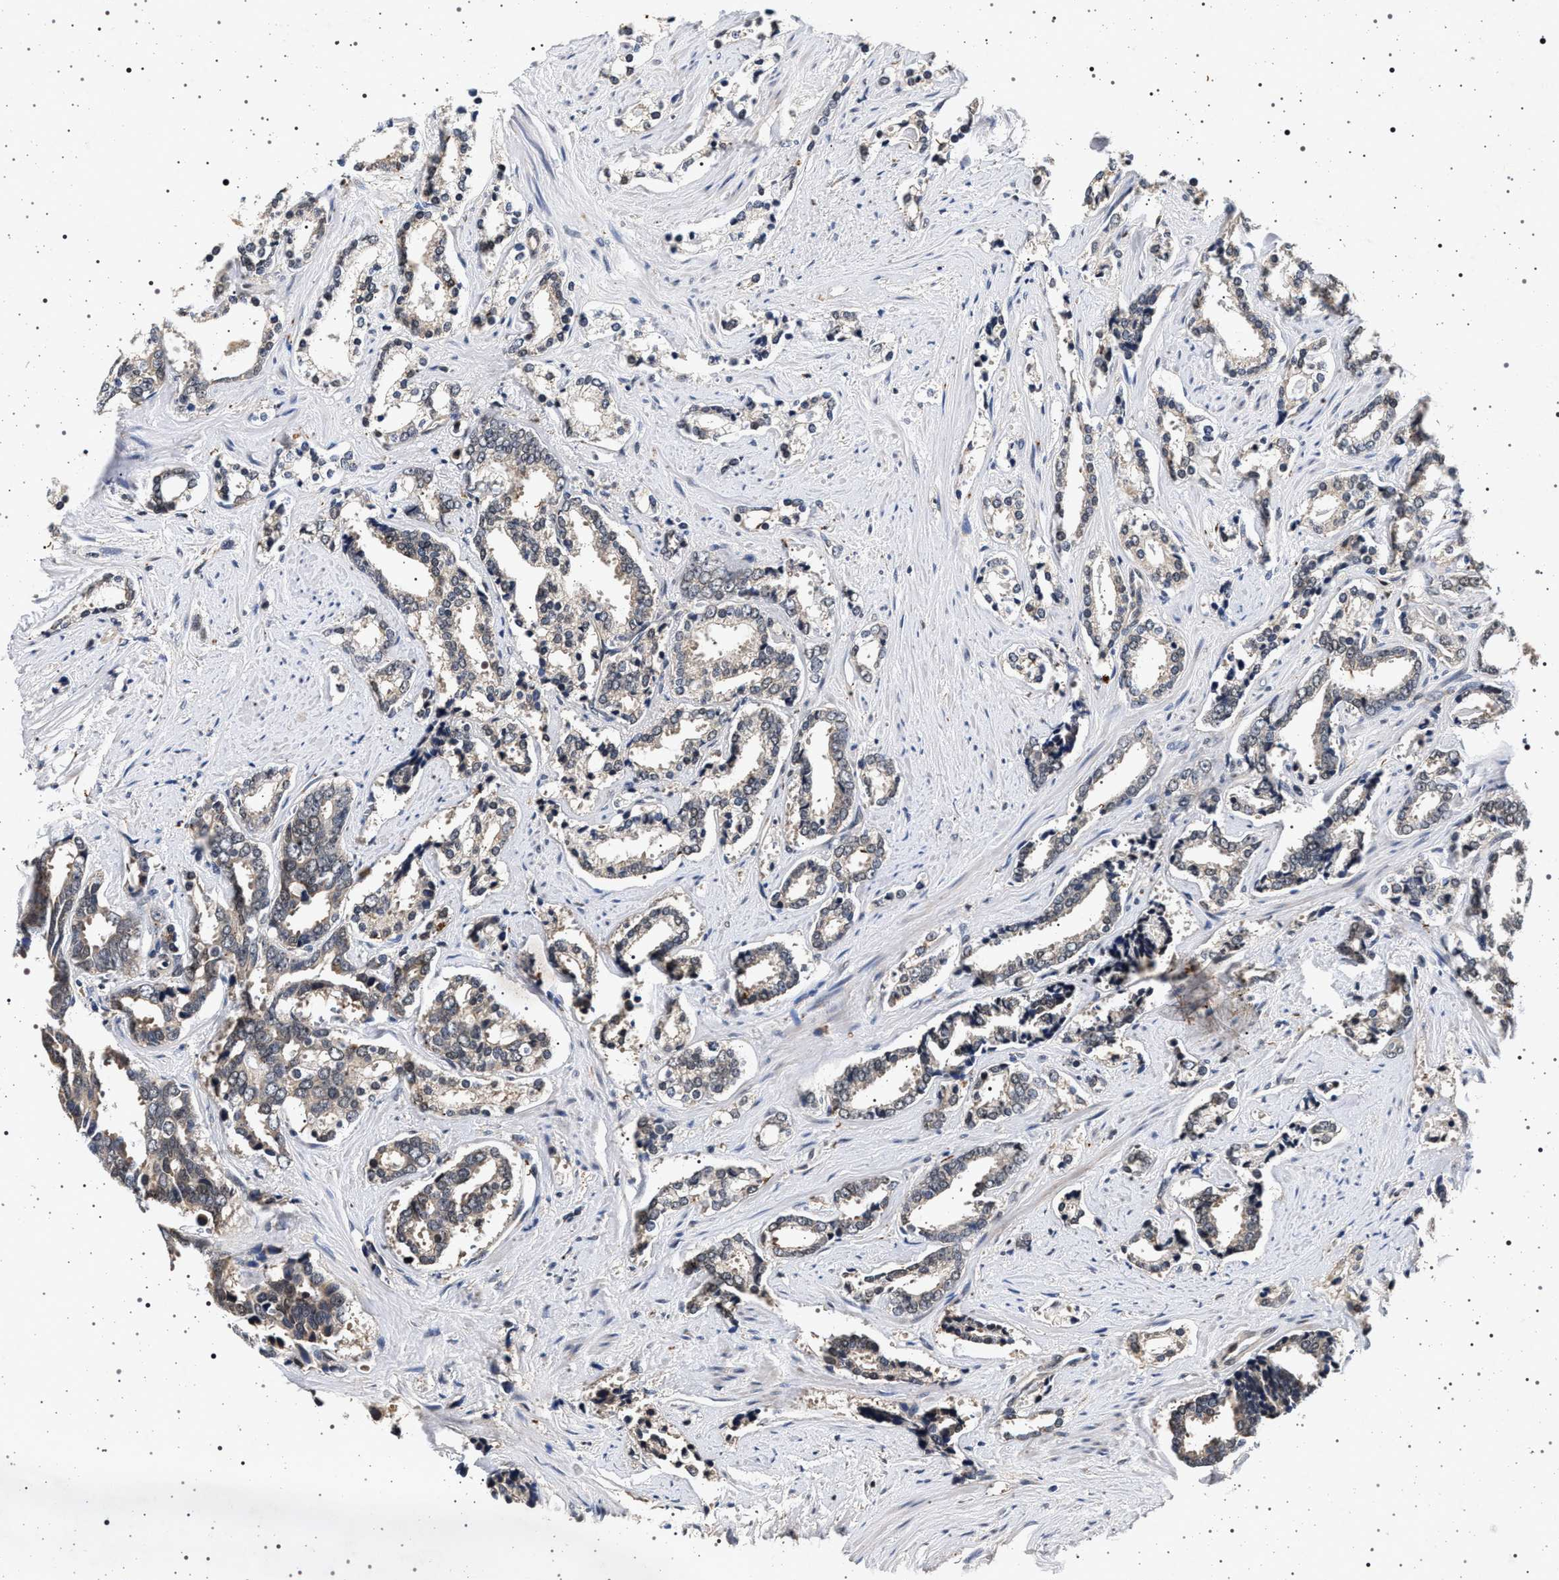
{"staining": {"intensity": "negative", "quantity": "none", "location": "none"}, "tissue": "prostate cancer", "cell_type": "Tumor cells", "image_type": "cancer", "snomed": [{"axis": "morphology", "description": "Adenocarcinoma, High grade"}, {"axis": "topography", "description": "Prostate"}], "caption": "Tumor cells are negative for protein expression in human prostate cancer (high-grade adenocarcinoma).", "gene": "CDKN1B", "patient": {"sex": "male", "age": 67}}